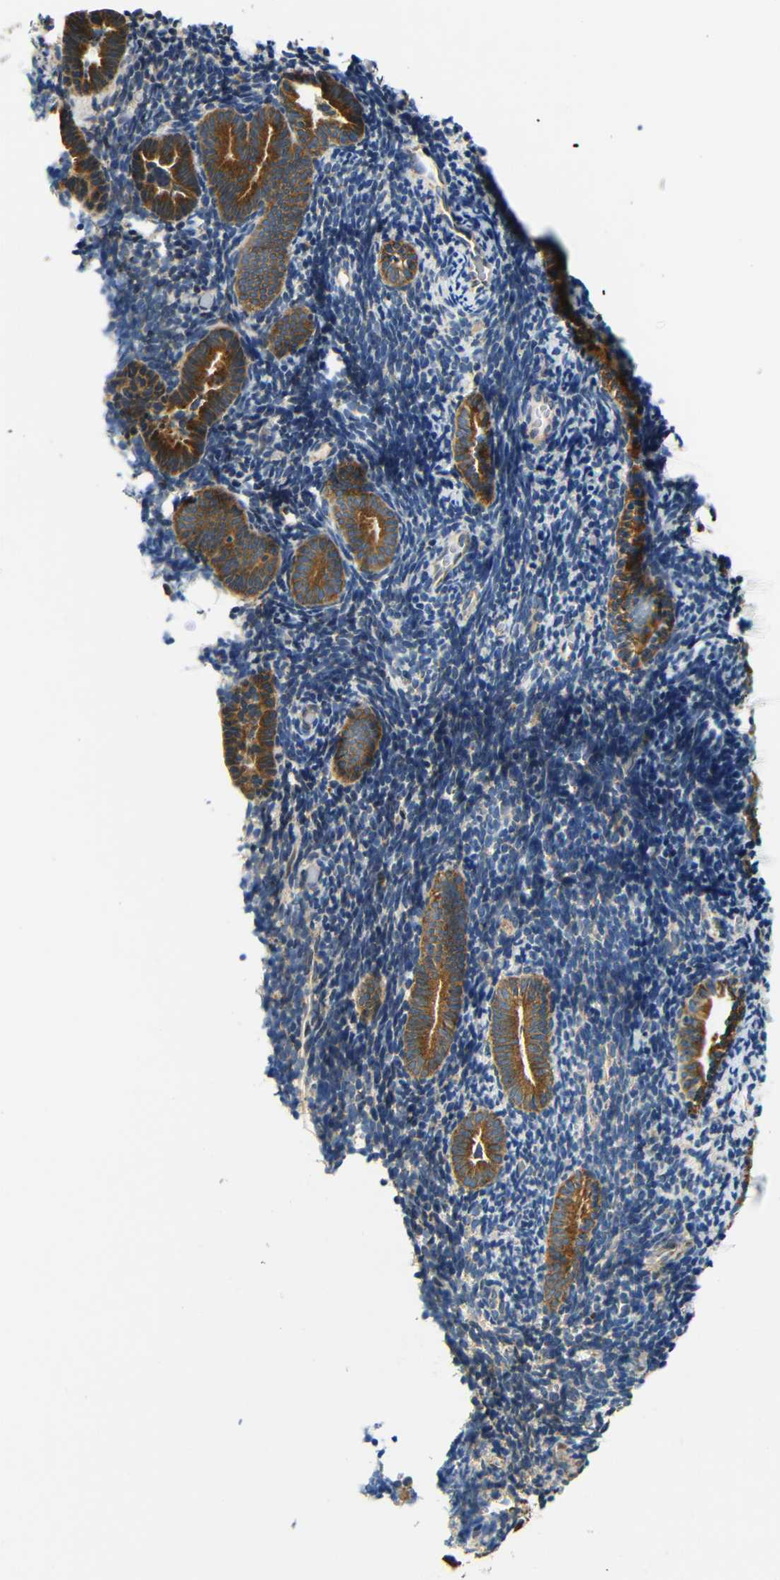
{"staining": {"intensity": "moderate", "quantity": "<25%", "location": "cytoplasmic/membranous"}, "tissue": "endometrium", "cell_type": "Cells in endometrial stroma", "image_type": "normal", "snomed": [{"axis": "morphology", "description": "Normal tissue, NOS"}, {"axis": "topography", "description": "Endometrium"}], "caption": "Protein expression analysis of unremarkable endometrium shows moderate cytoplasmic/membranous expression in about <25% of cells in endometrial stroma. (Stains: DAB (3,3'-diaminobenzidine) in brown, nuclei in blue, Microscopy: brightfield microscopy at high magnification).", "gene": "VAPB", "patient": {"sex": "female", "age": 51}}